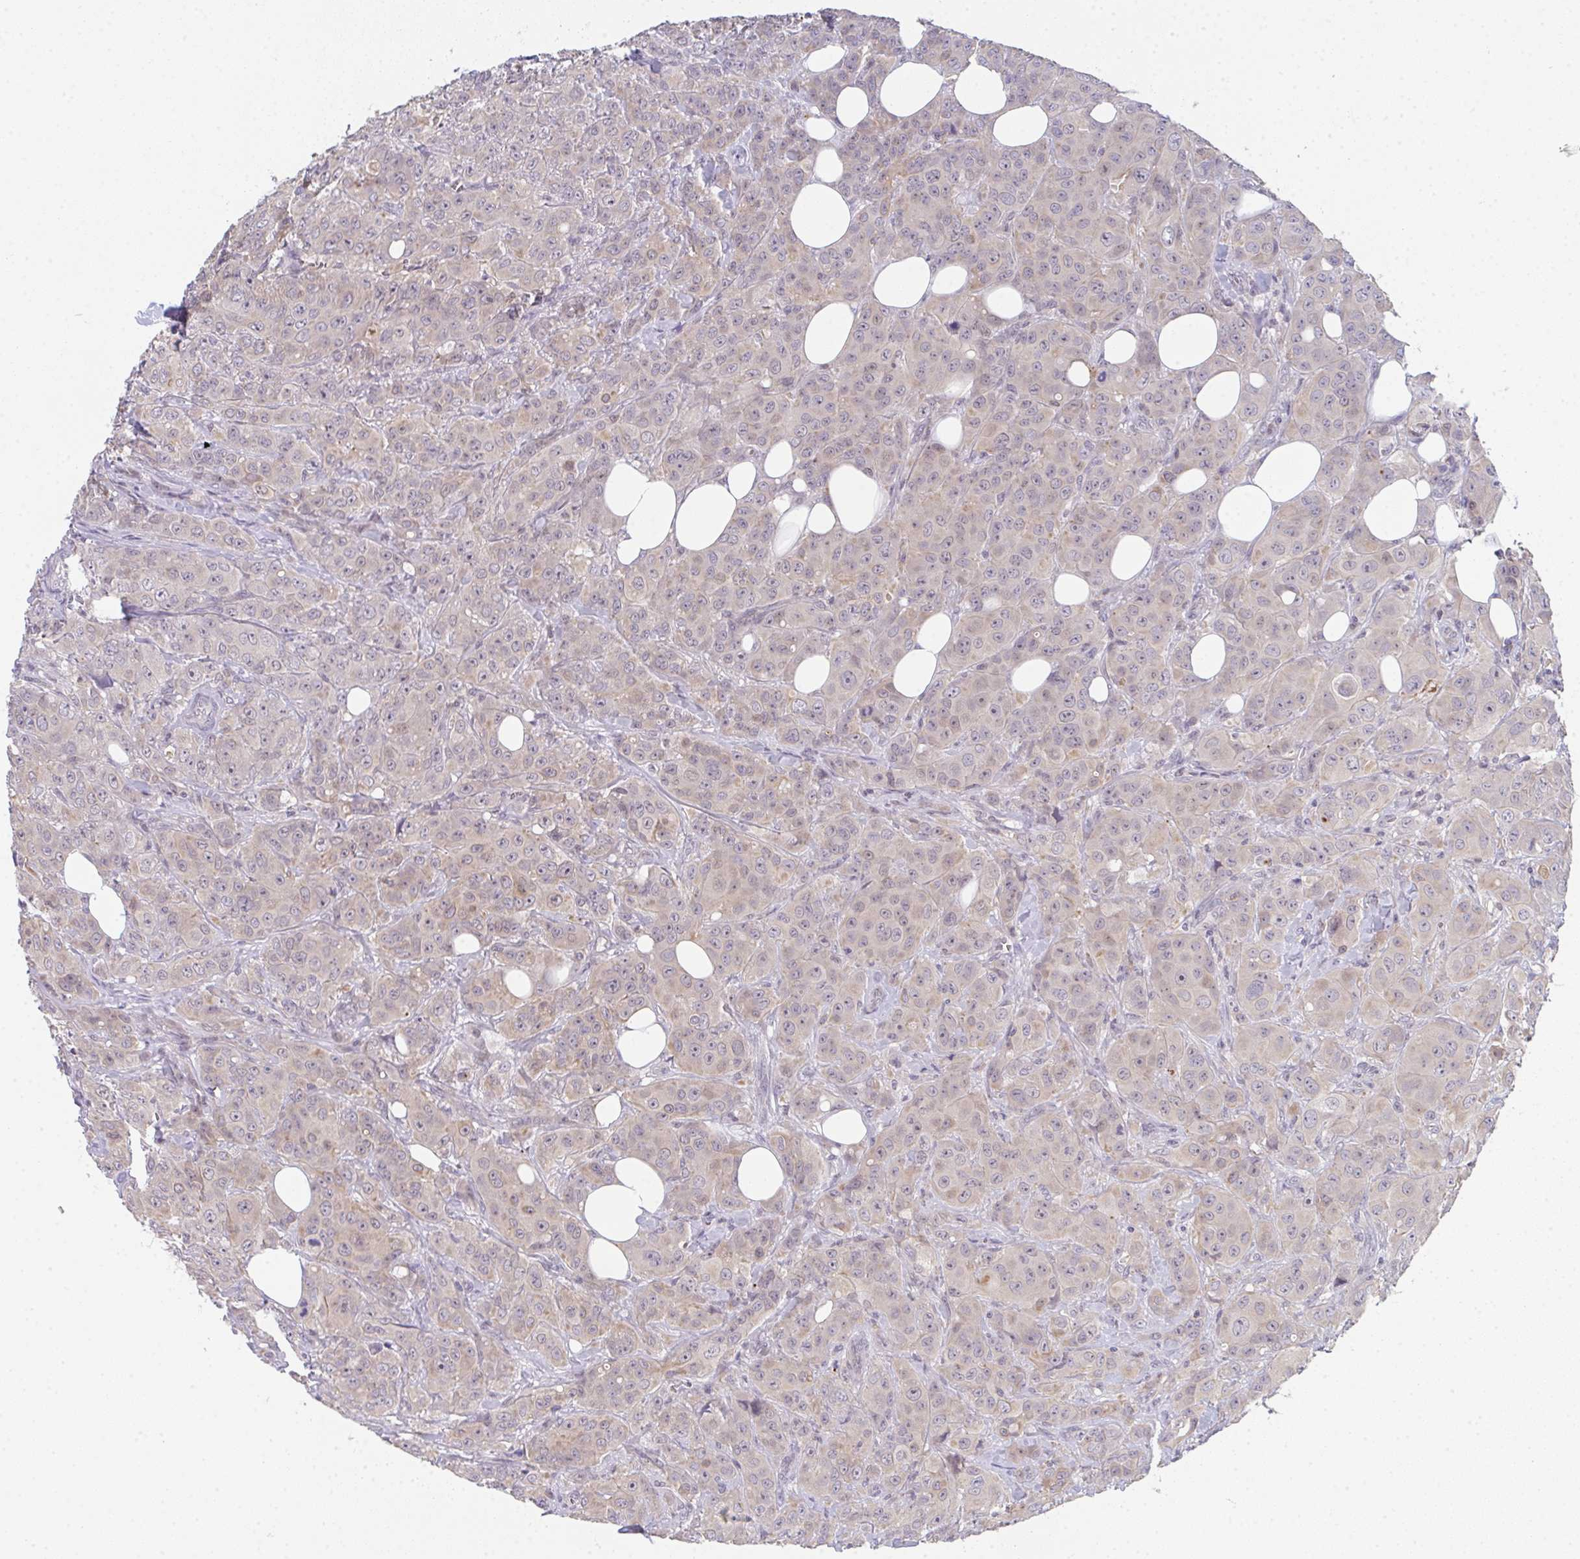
{"staining": {"intensity": "weak", "quantity": "25%-75%", "location": "cytoplasmic/membranous,nuclear"}, "tissue": "breast cancer", "cell_type": "Tumor cells", "image_type": "cancer", "snomed": [{"axis": "morphology", "description": "Normal tissue, NOS"}, {"axis": "morphology", "description": "Duct carcinoma"}, {"axis": "topography", "description": "Breast"}], "caption": "This histopathology image reveals breast cancer (infiltrating ductal carcinoma) stained with IHC to label a protein in brown. The cytoplasmic/membranous and nuclear of tumor cells show weak positivity for the protein. Nuclei are counter-stained blue.", "gene": "RIOK1", "patient": {"sex": "female", "age": 43}}